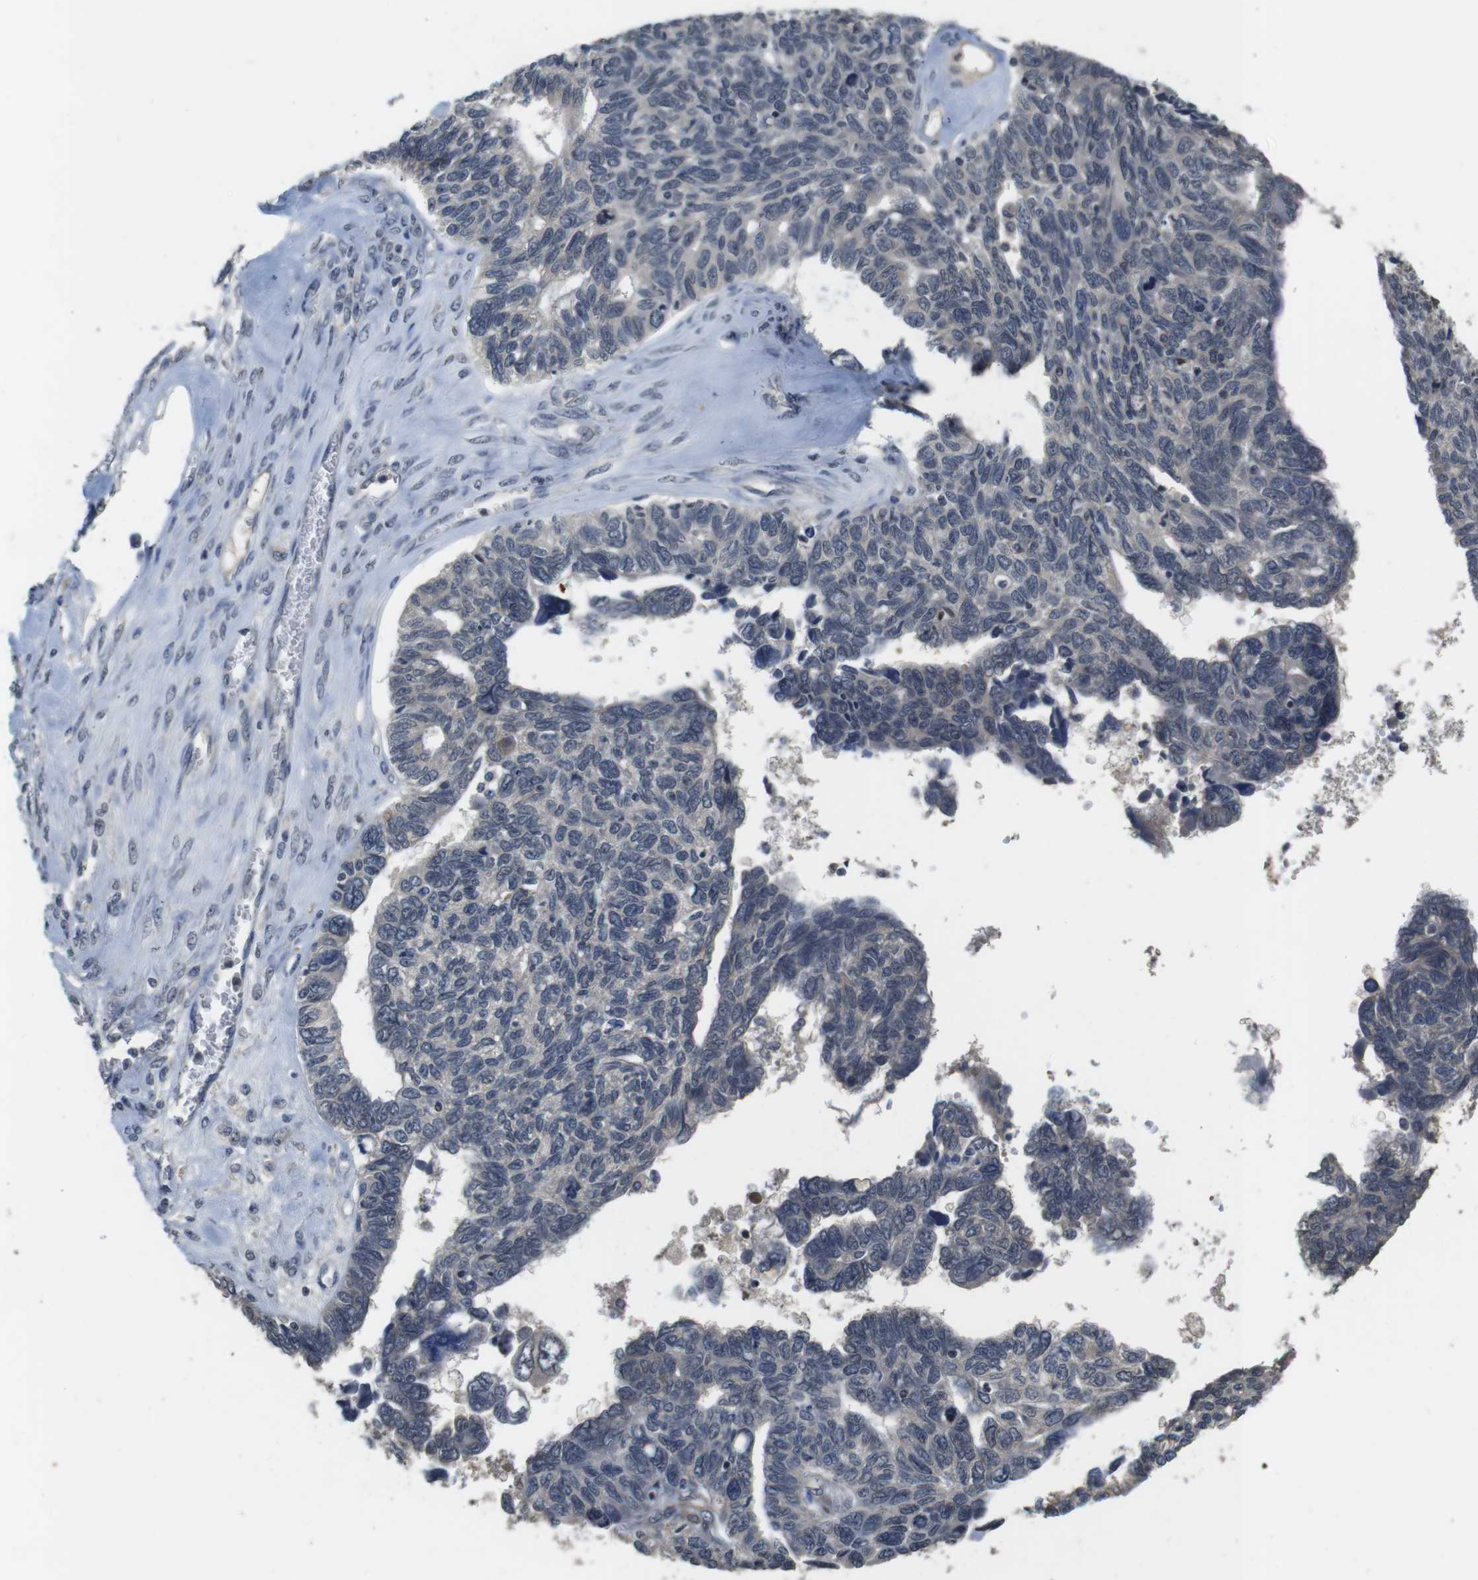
{"staining": {"intensity": "negative", "quantity": "none", "location": "none"}, "tissue": "ovarian cancer", "cell_type": "Tumor cells", "image_type": "cancer", "snomed": [{"axis": "morphology", "description": "Cystadenocarcinoma, serous, NOS"}, {"axis": "topography", "description": "Ovary"}], "caption": "This is an IHC micrograph of ovarian cancer. There is no staining in tumor cells.", "gene": "FADD", "patient": {"sex": "female", "age": 79}}